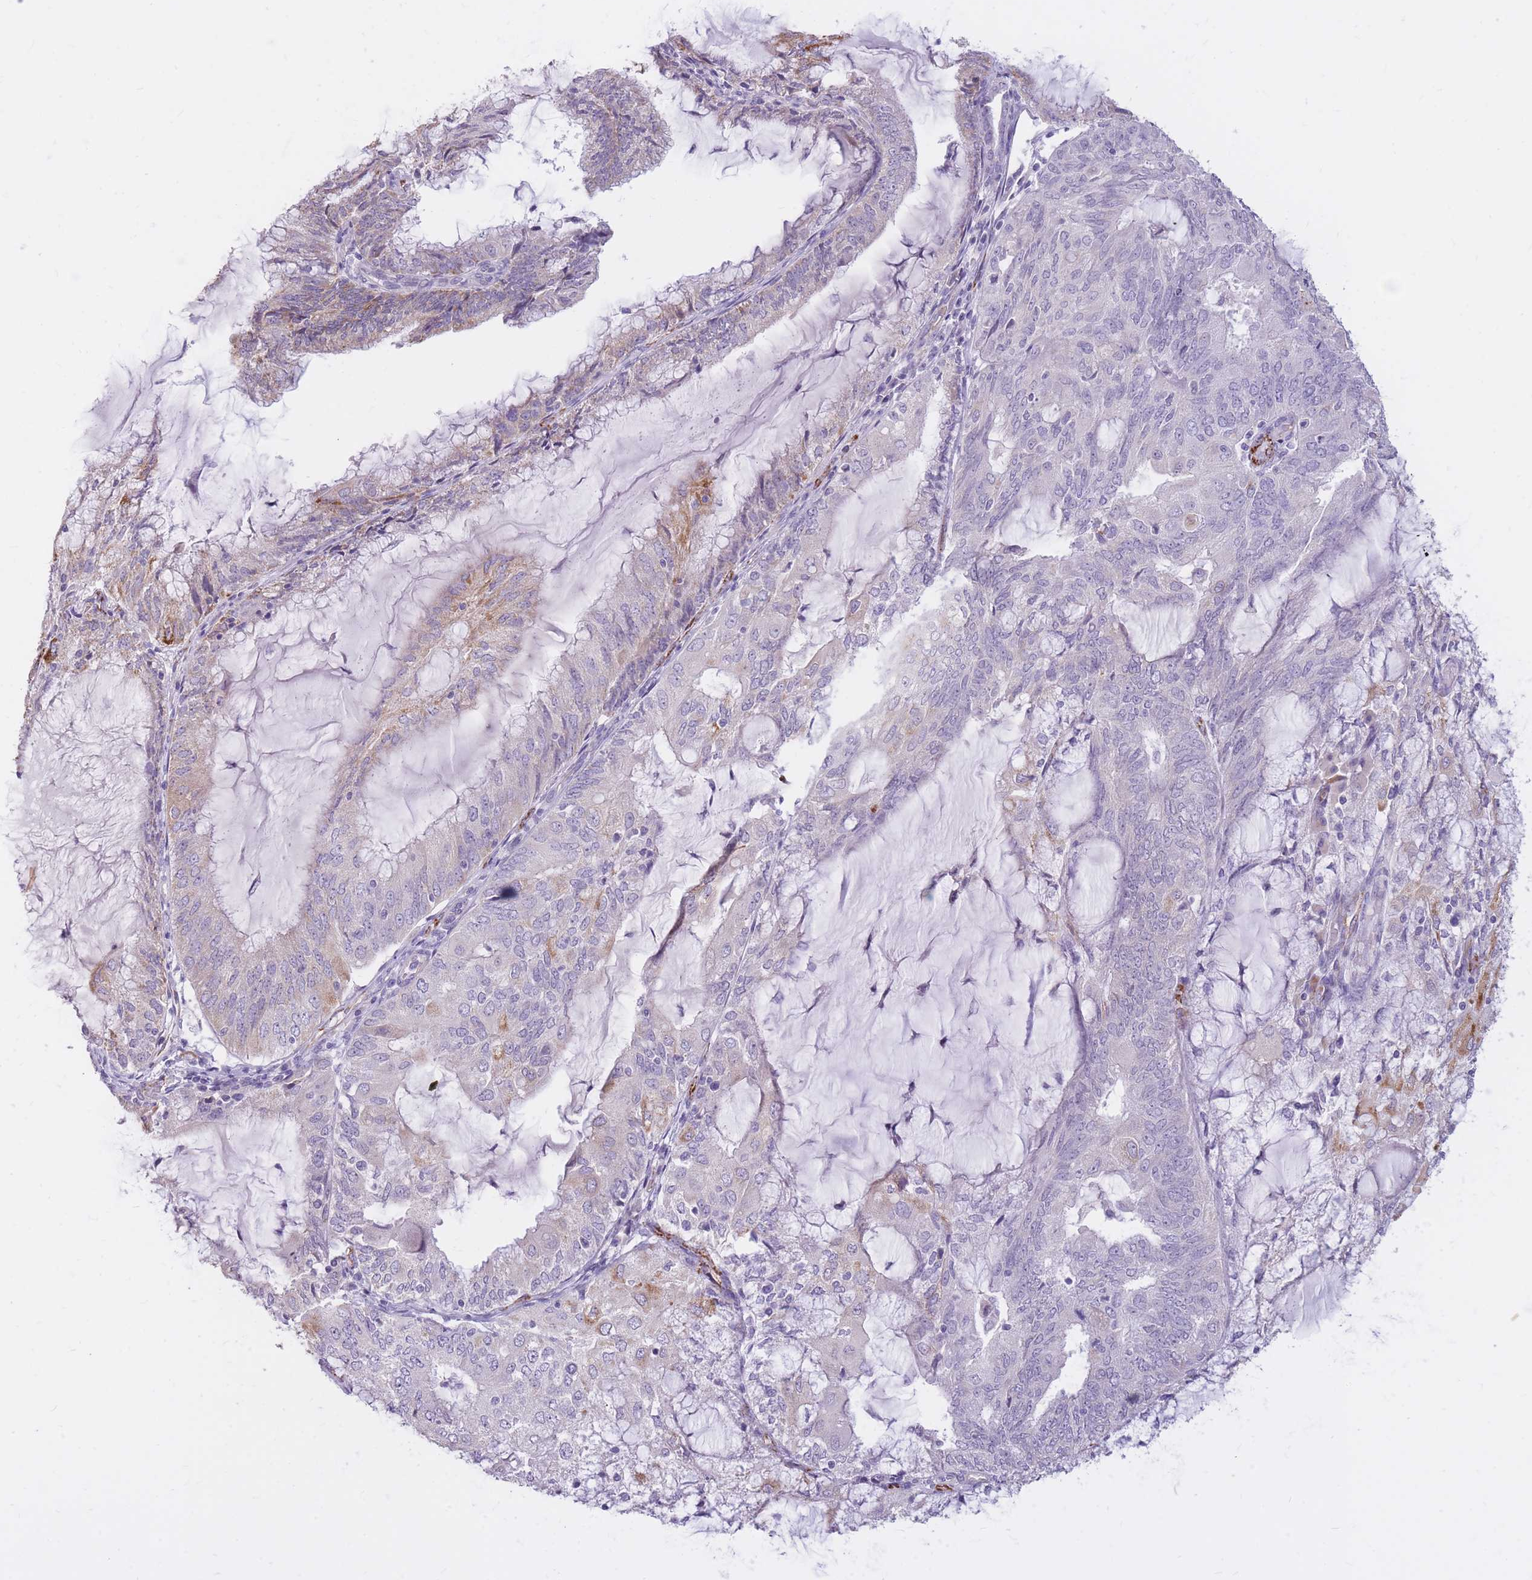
{"staining": {"intensity": "moderate", "quantity": "<25%", "location": "cytoplasmic/membranous"}, "tissue": "endometrial cancer", "cell_type": "Tumor cells", "image_type": "cancer", "snomed": [{"axis": "morphology", "description": "Adenocarcinoma, NOS"}, {"axis": "topography", "description": "Endometrium"}], "caption": "Immunohistochemical staining of human endometrial cancer reveals low levels of moderate cytoplasmic/membranous positivity in approximately <25% of tumor cells. Nuclei are stained in blue.", "gene": "RNF170", "patient": {"sex": "female", "age": 81}}